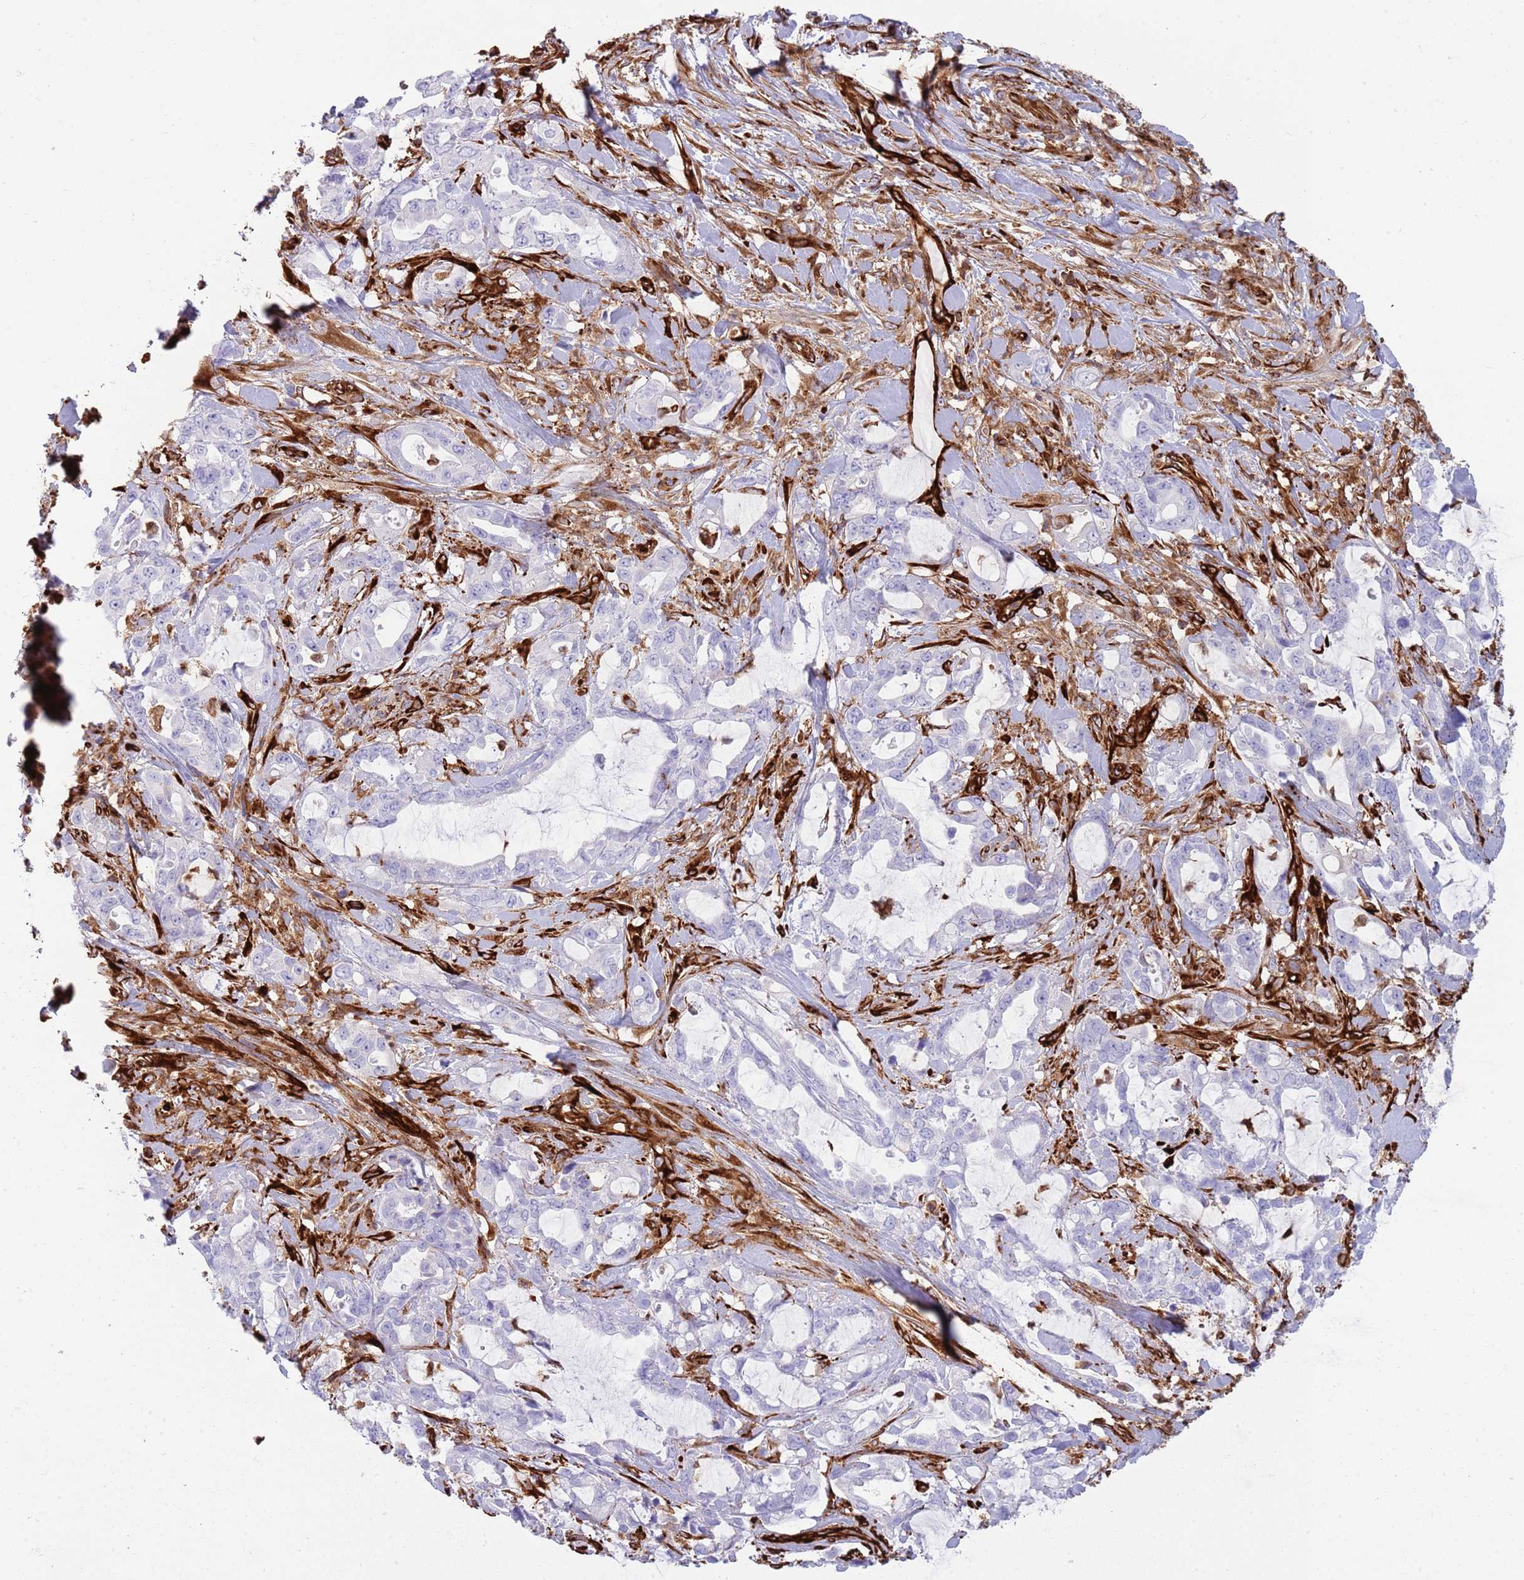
{"staining": {"intensity": "negative", "quantity": "none", "location": "none"}, "tissue": "pancreatic cancer", "cell_type": "Tumor cells", "image_type": "cancer", "snomed": [{"axis": "morphology", "description": "Adenocarcinoma, NOS"}, {"axis": "topography", "description": "Pancreas"}], "caption": "A micrograph of pancreatic adenocarcinoma stained for a protein reveals no brown staining in tumor cells.", "gene": "KBTBD7", "patient": {"sex": "female", "age": 61}}